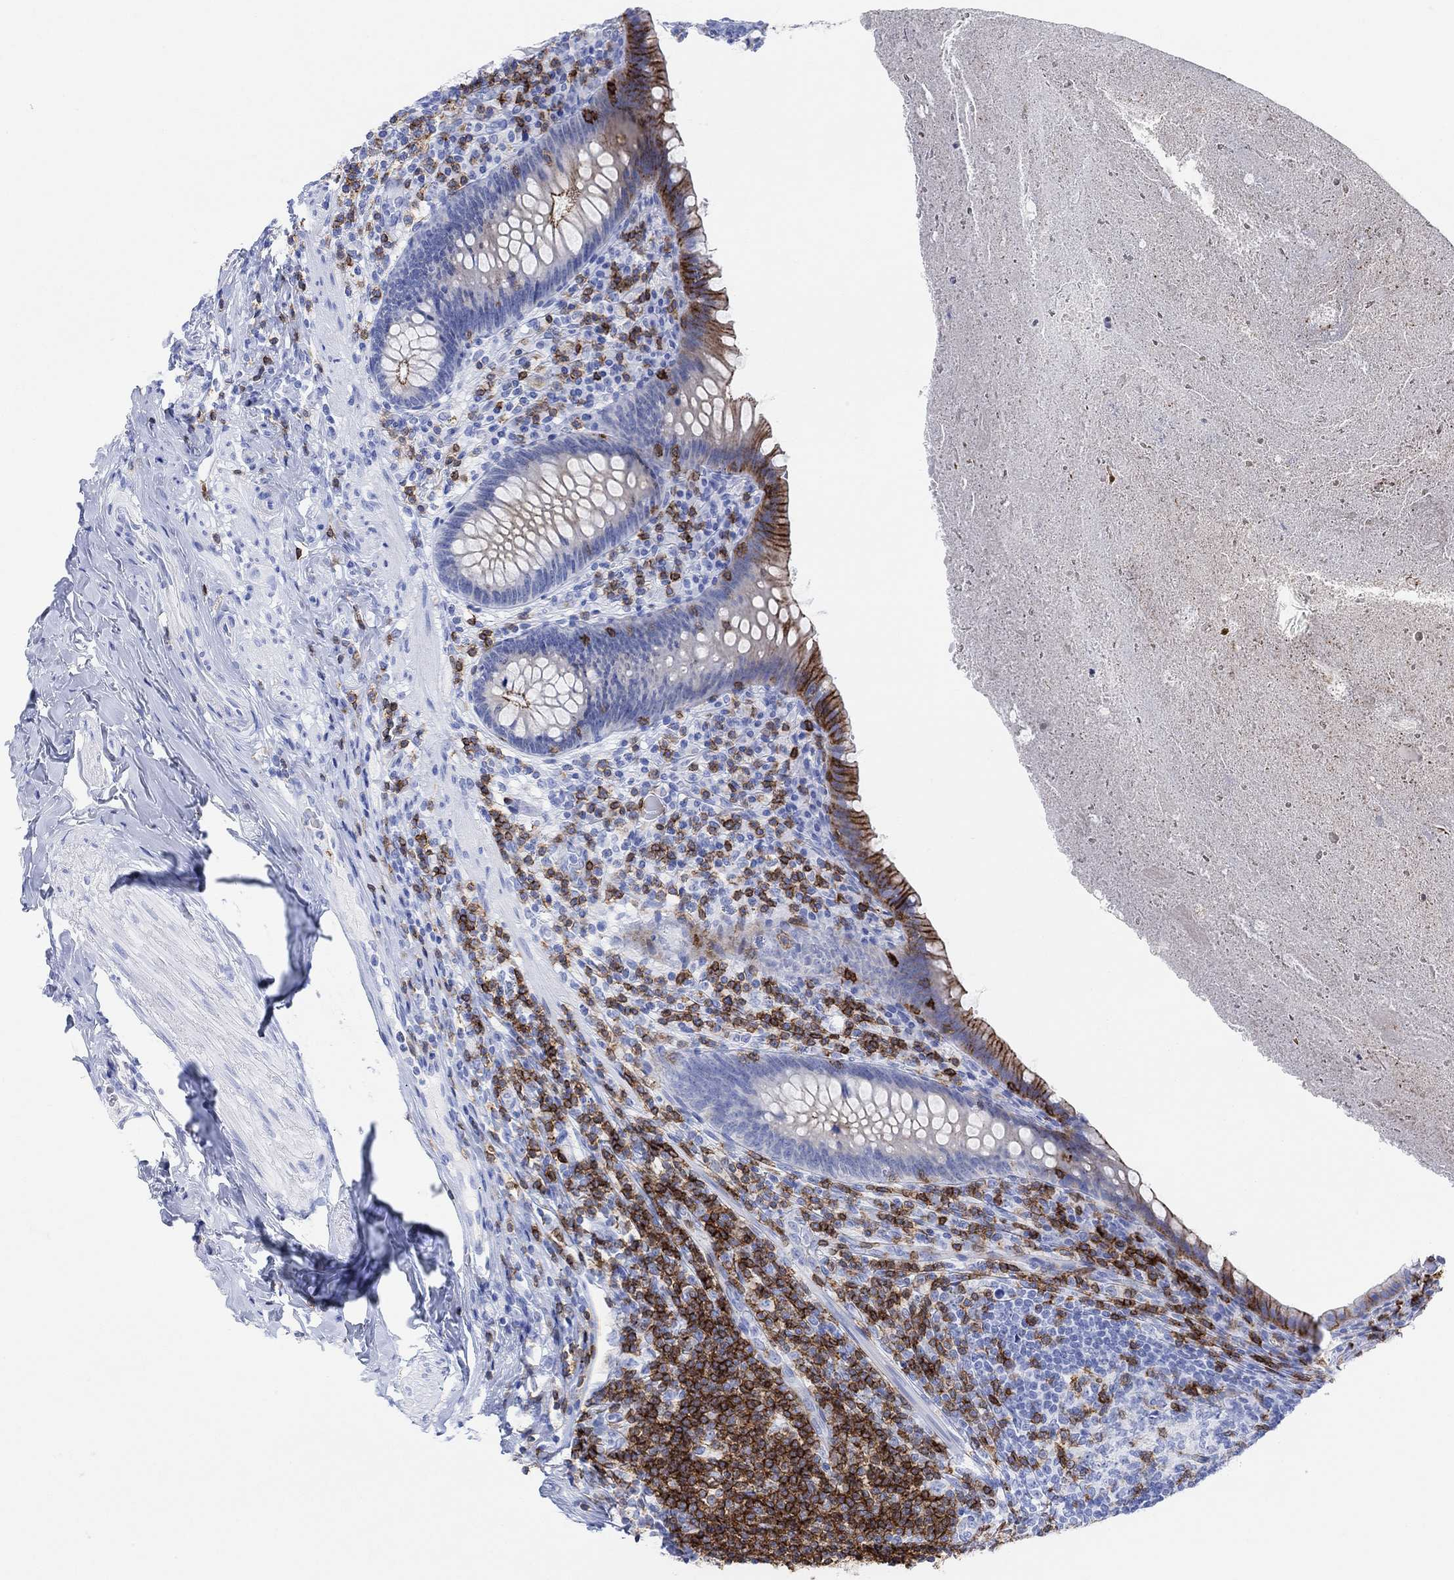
{"staining": {"intensity": "strong", "quantity": "25%-75%", "location": "cytoplasmic/membranous"}, "tissue": "appendix", "cell_type": "Glandular cells", "image_type": "normal", "snomed": [{"axis": "morphology", "description": "Normal tissue, NOS"}, {"axis": "topography", "description": "Appendix"}], "caption": "Immunohistochemical staining of unremarkable human appendix displays 25%-75% levels of strong cytoplasmic/membranous protein positivity in about 25%-75% of glandular cells.", "gene": "GPR65", "patient": {"sex": "male", "age": 47}}